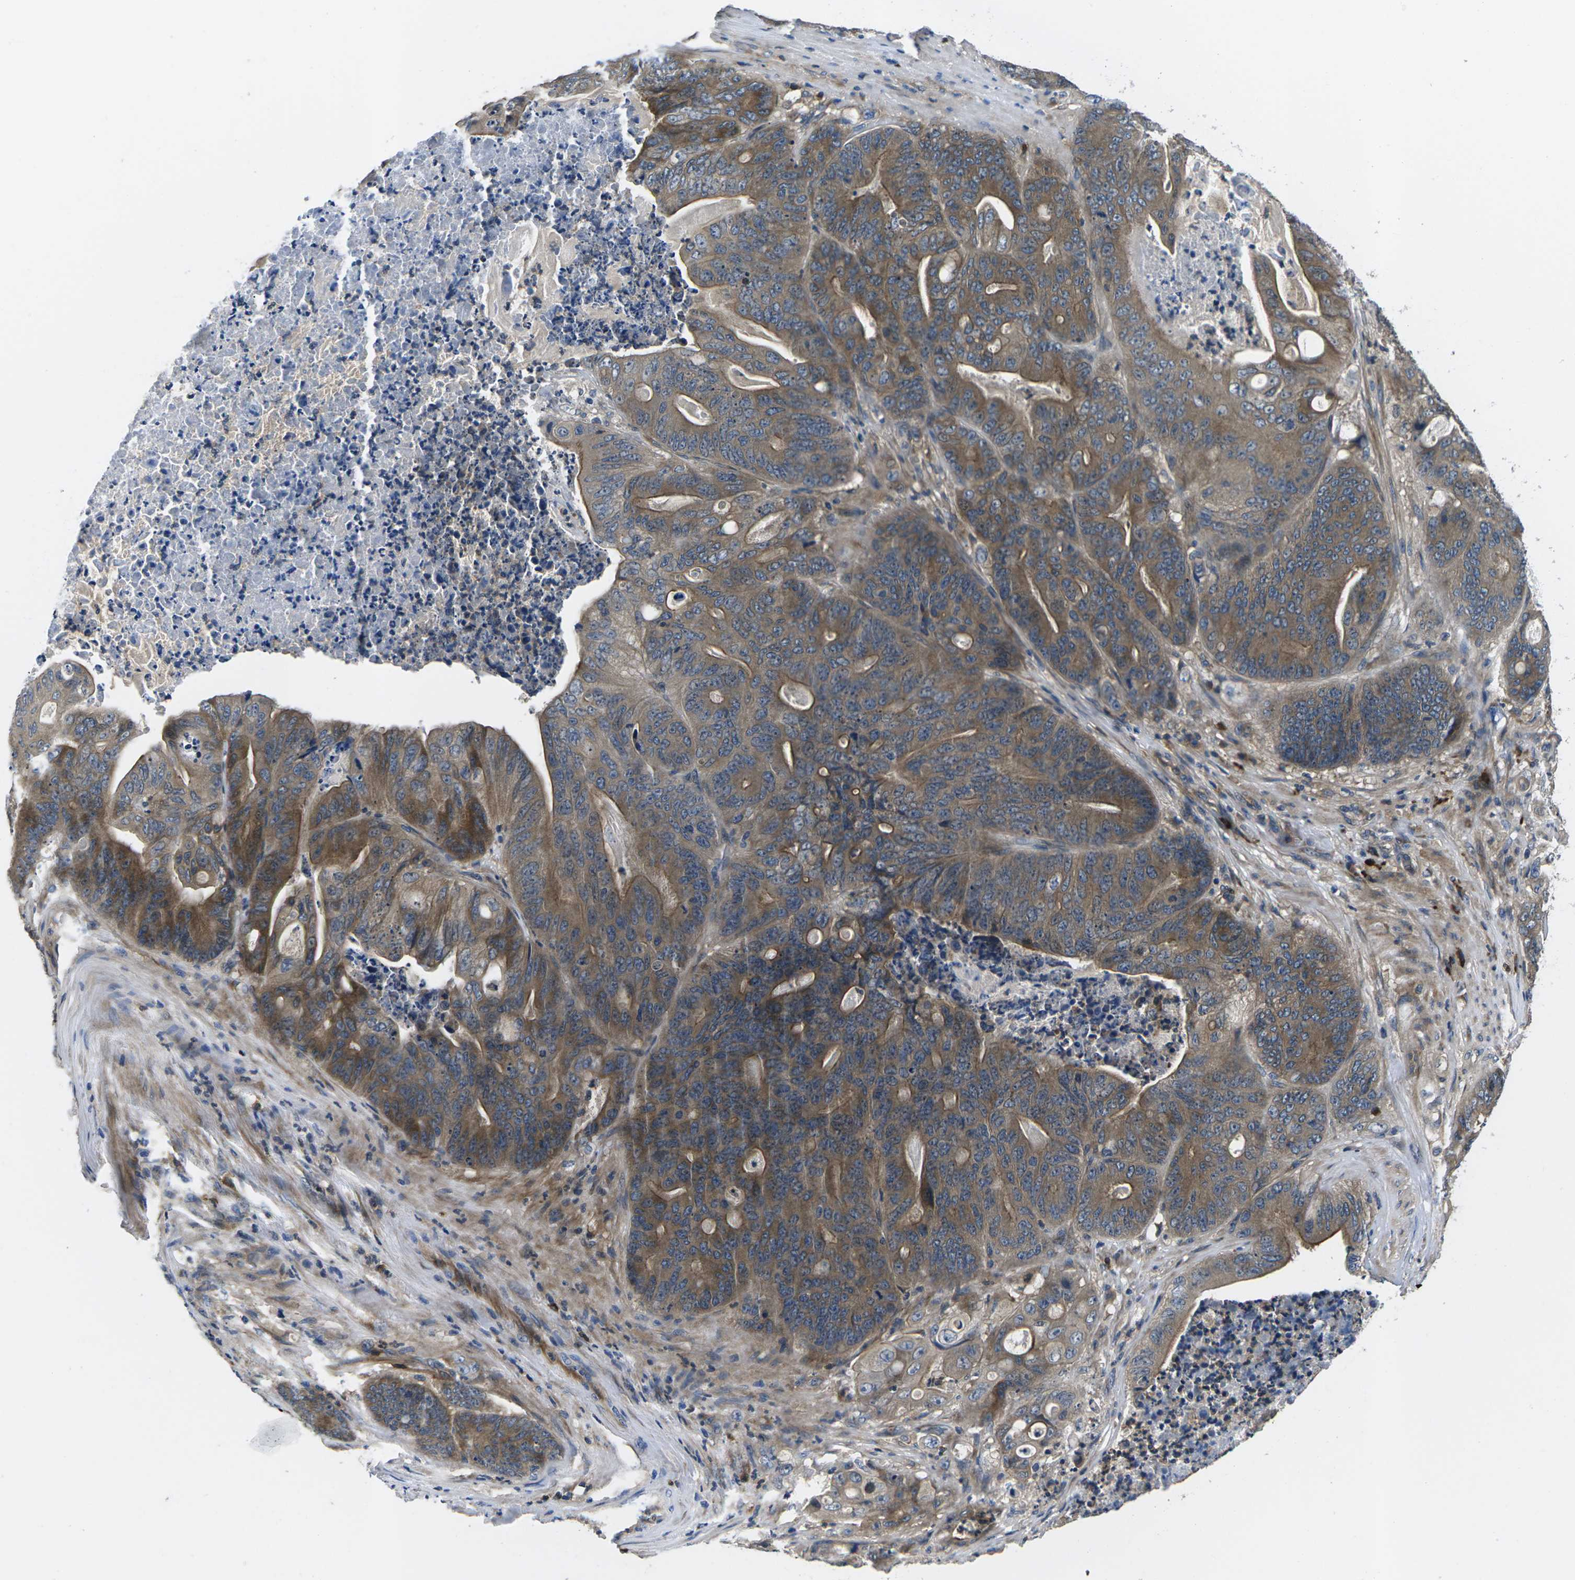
{"staining": {"intensity": "moderate", "quantity": ">75%", "location": "cytoplasmic/membranous"}, "tissue": "stomach cancer", "cell_type": "Tumor cells", "image_type": "cancer", "snomed": [{"axis": "morphology", "description": "Adenocarcinoma, NOS"}, {"axis": "topography", "description": "Stomach"}], "caption": "There is medium levels of moderate cytoplasmic/membranous staining in tumor cells of stomach cancer, as demonstrated by immunohistochemical staining (brown color).", "gene": "PLCE1", "patient": {"sex": "female", "age": 73}}